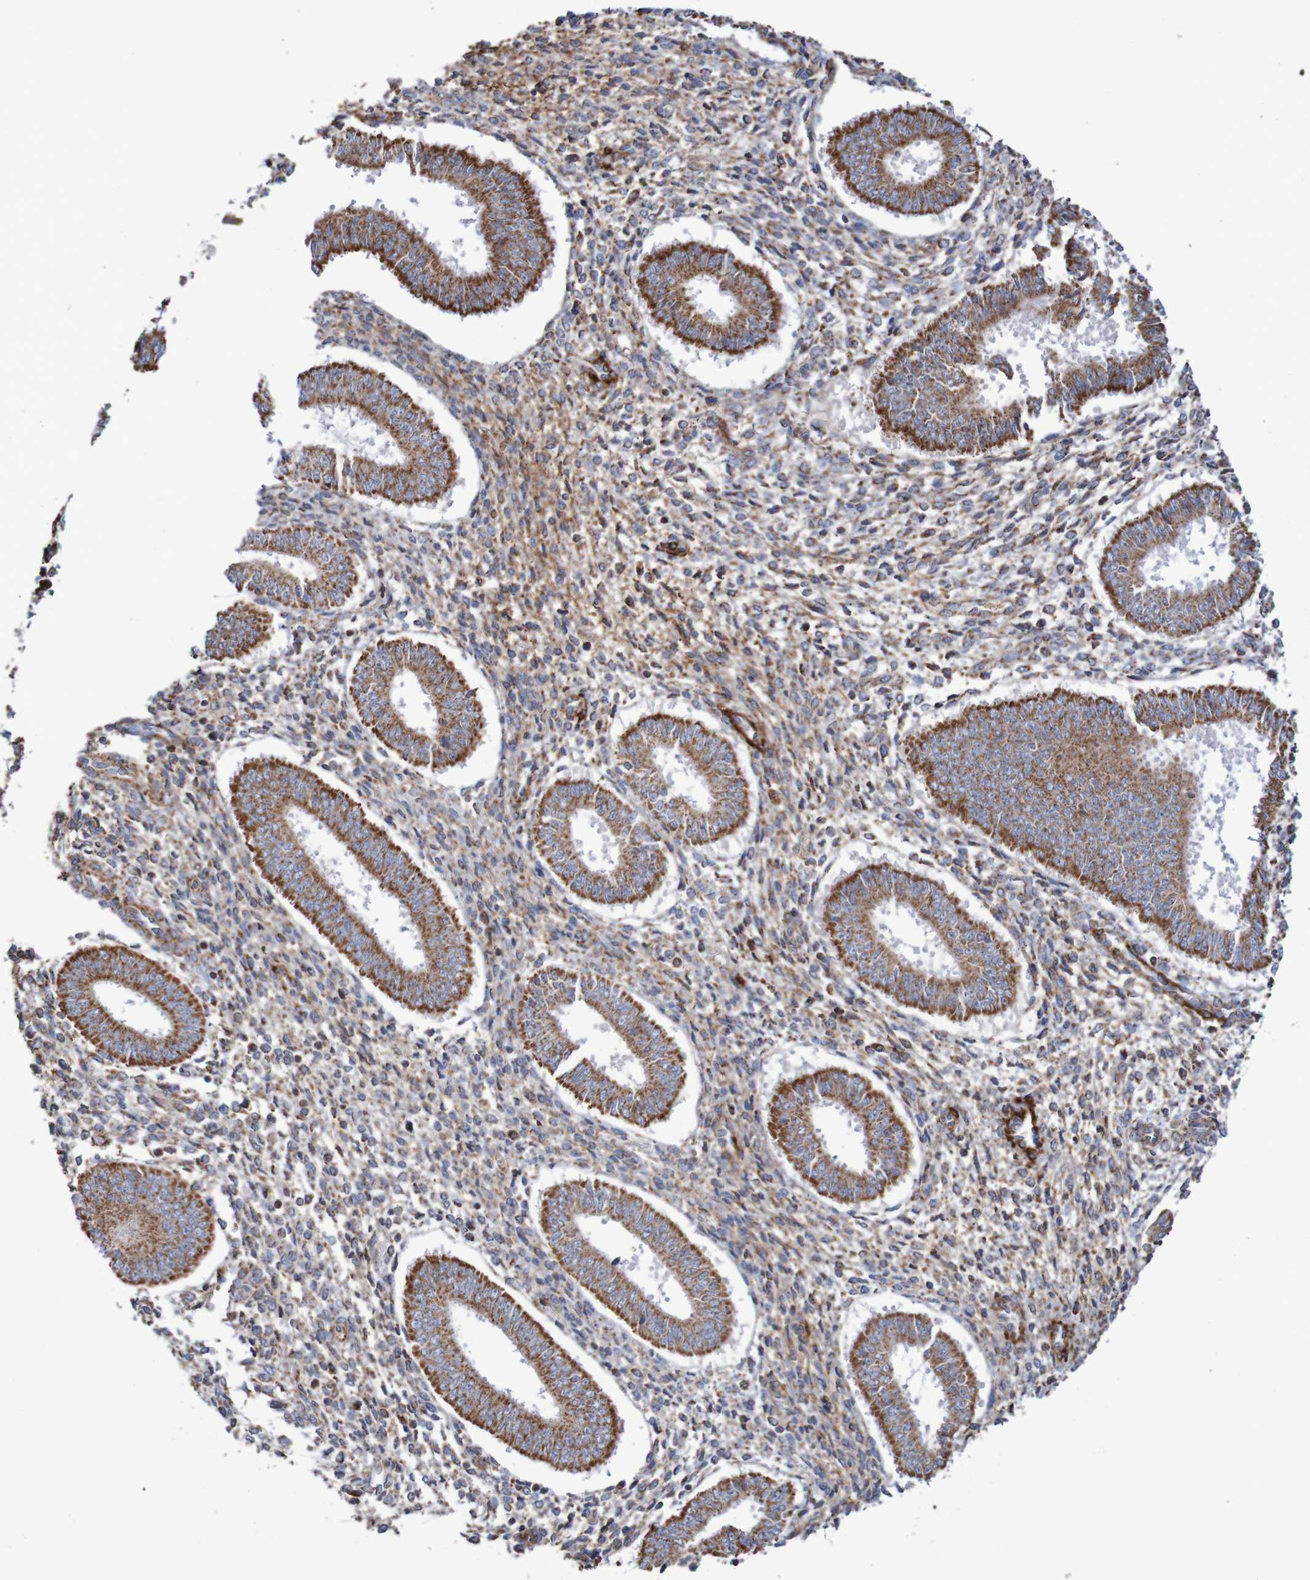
{"staining": {"intensity": "moderate", "quantity": "25%-75%", "location": "cytoplasmic/membranous"}, "tissue": "endometrium", "cell_type": "Cells in endometrial stroma", "image_type": "normal", "snomed": [{"axis": "morphology", "description": "Normal tissue, NOS"}, {"axis": "topography", "description": "Endometrium"}], "caption": "Human endometrium stained with a brown dye reveals moderate cytoplasmic/membranous positive positivity in approximately 25%-75% of cells in endometrial stroma.", "gene": "MMEL1", "patient": {"sex": "female", "age": 35}}